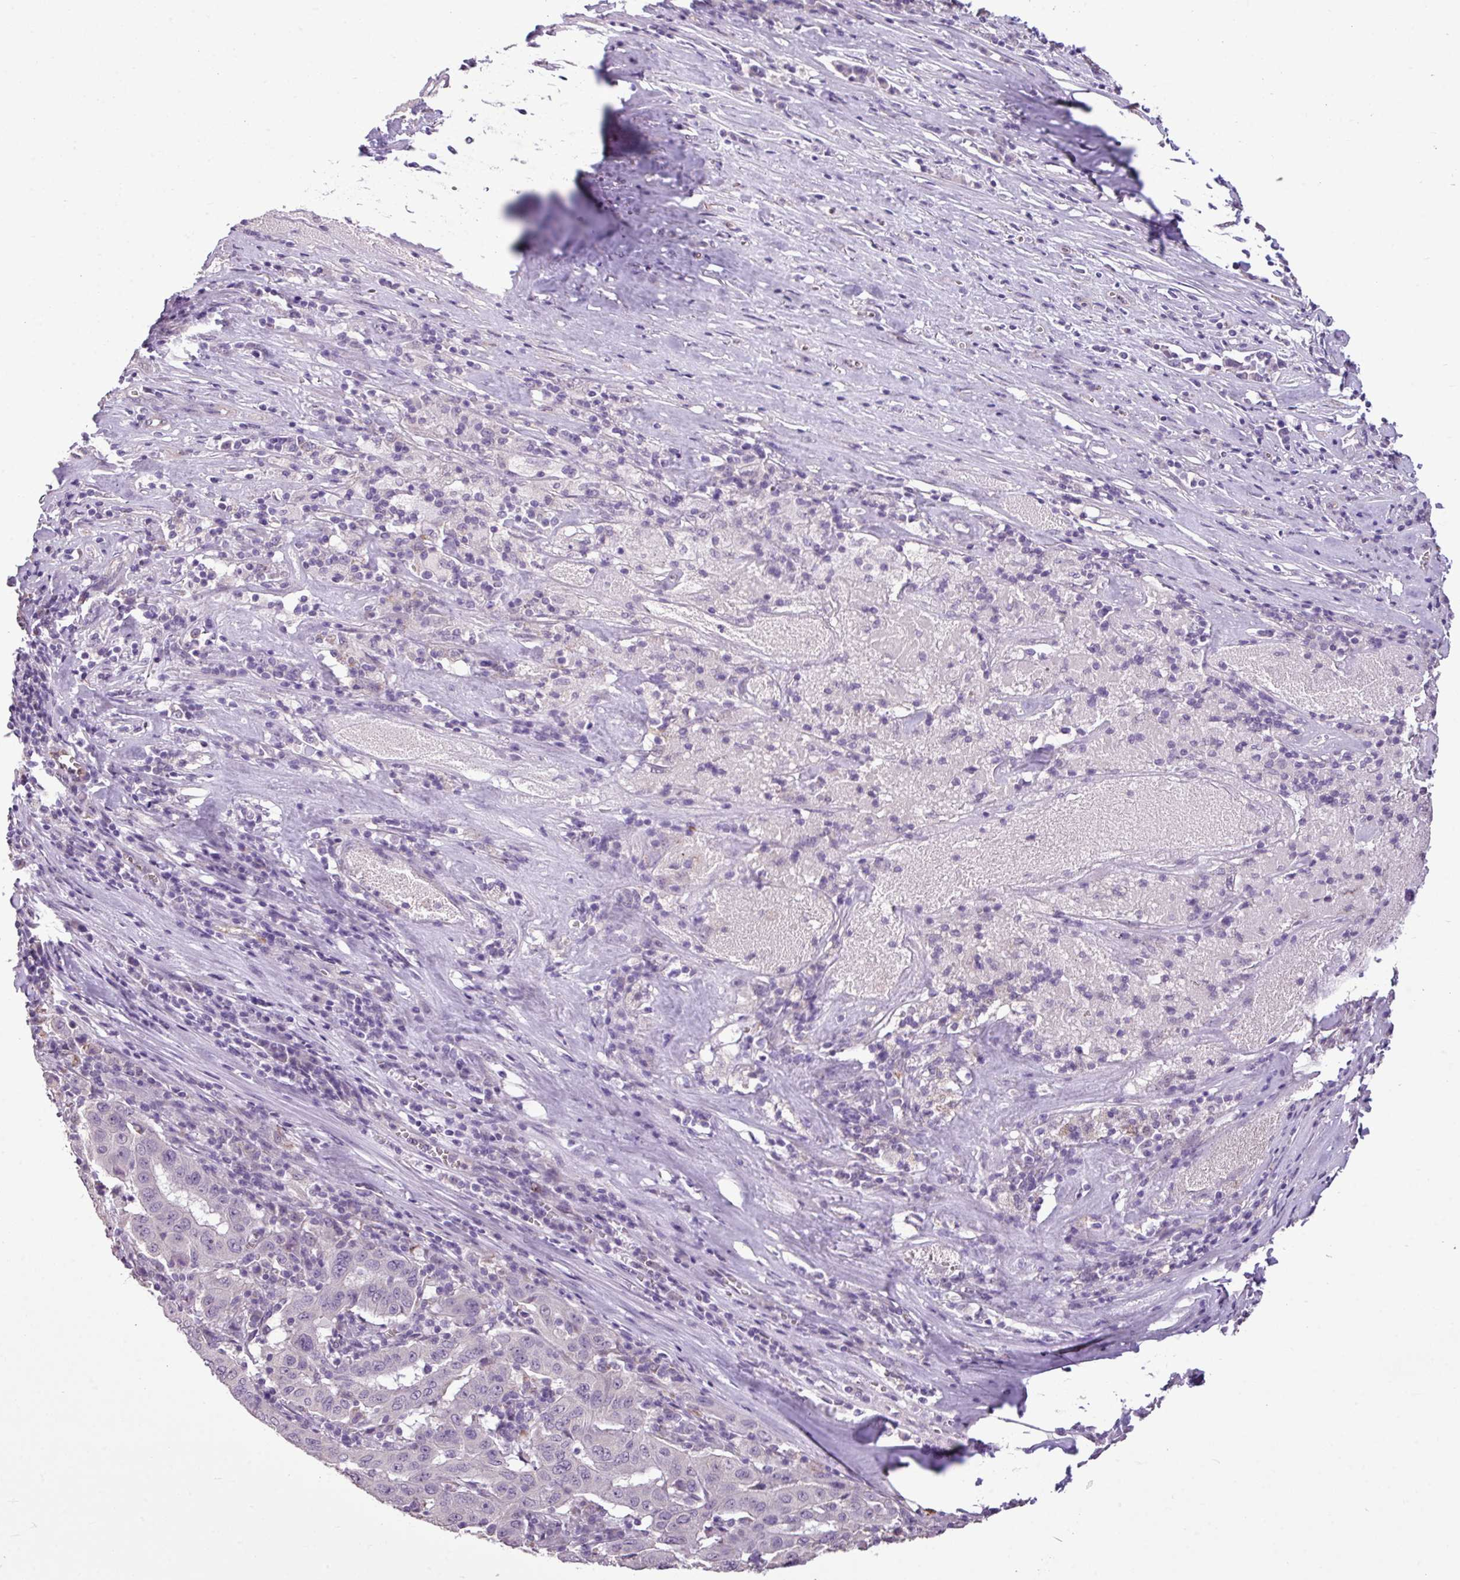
{"staining": {"intensity": "negative", "quantity": "none", "location": "none"}, "tissue": "pancreatic cancer", "cell_type": "Tumor cells", "image_type": "cancer", "snomed": [{"axis": "morphology", "description": "Adenocarcinoma, NOS"}, {"axis": "topography", "description": "Pancreas"}], "caption": "DAB immunohistochemical staining of human pancreatic cancer displays no significant staining in tumor cells.", "gene": "ALDH2", "patient": {"sex": "male", "age": 63}}